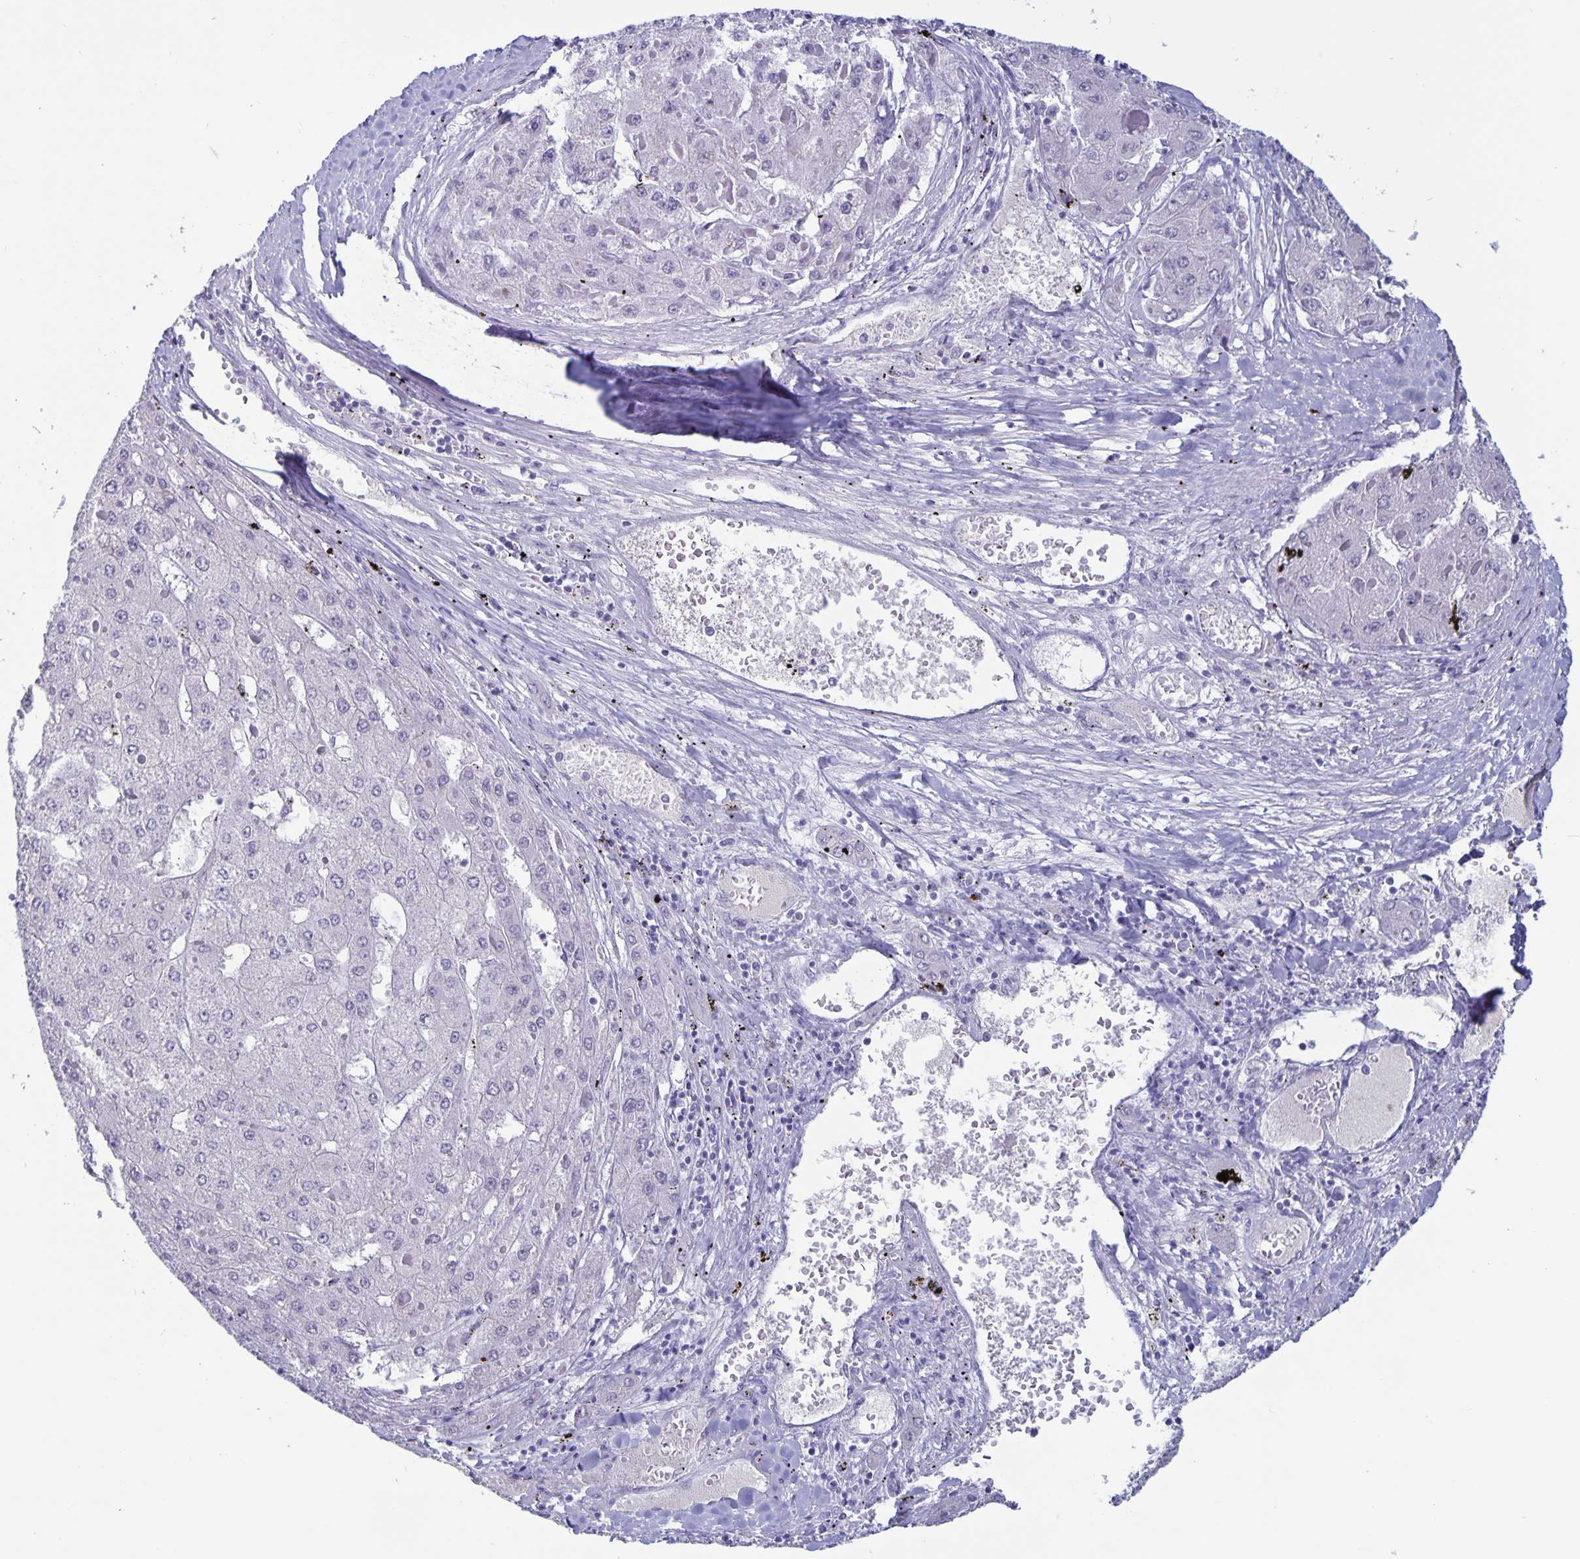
{"staining": {"intensity": "negative", "quantity": "none", "location": "none"}, "tissue": "liver cancer", "cell_type": "Tumor cells", "image_type": "cancer", "snomed": [{"axis": "morphology", "description": "Carcinoma, Hepatocellular, NOS"}, {"axis": "topography", "description": "Liver"}], "caption": "Image shows no protein positivity in tumor cells of hepatocellular carcinoma (liver) tissue.", "gene": "BPIFA3", "patient": {"sex": "female", "age": 73}}